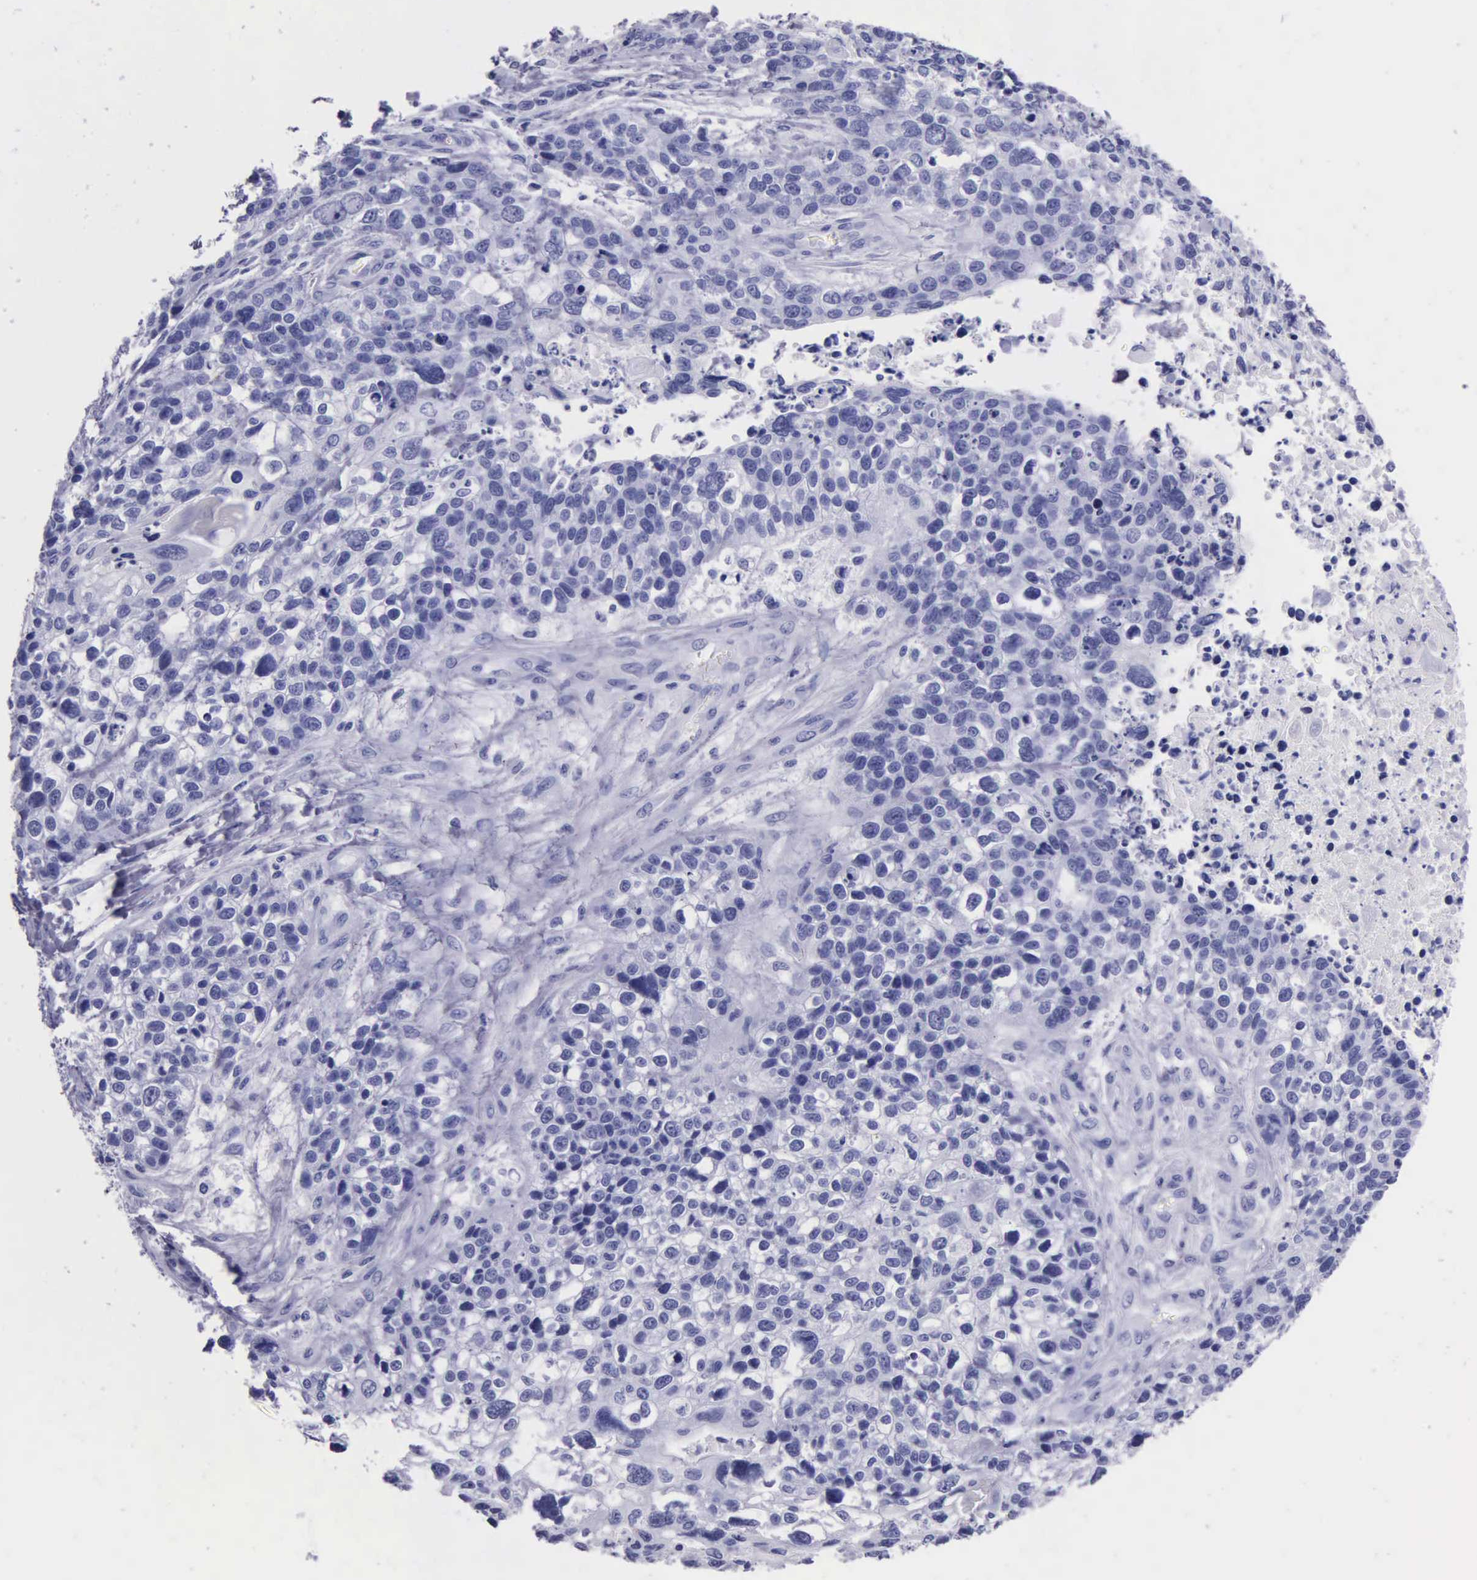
{"staining": {"intensity": "negative", "quantity": "none", "location": "none"}, "tissue": "lung cancer", "cell_type": "Tumor cells", "image_type": "cancer", "snomed": [{"axis": "morphology", "description": "Squamous cell carcinoma, NOS"}, {"axis": "topography", "description": "Lymph node"}, {"axis": "topography", "description": "Lung"}], "caption": "Immunohistochemistry (IHC) of squamous cell carcinoma (lung) shows no staining in tumor cells. The staining is performed using DAB (3,3'-diaminobenzidine) brown chromogen with nuclei counter-stained in using hematoxylin.", "gene": "KLK3", "patient": {"sex": "male", "age": 74}}